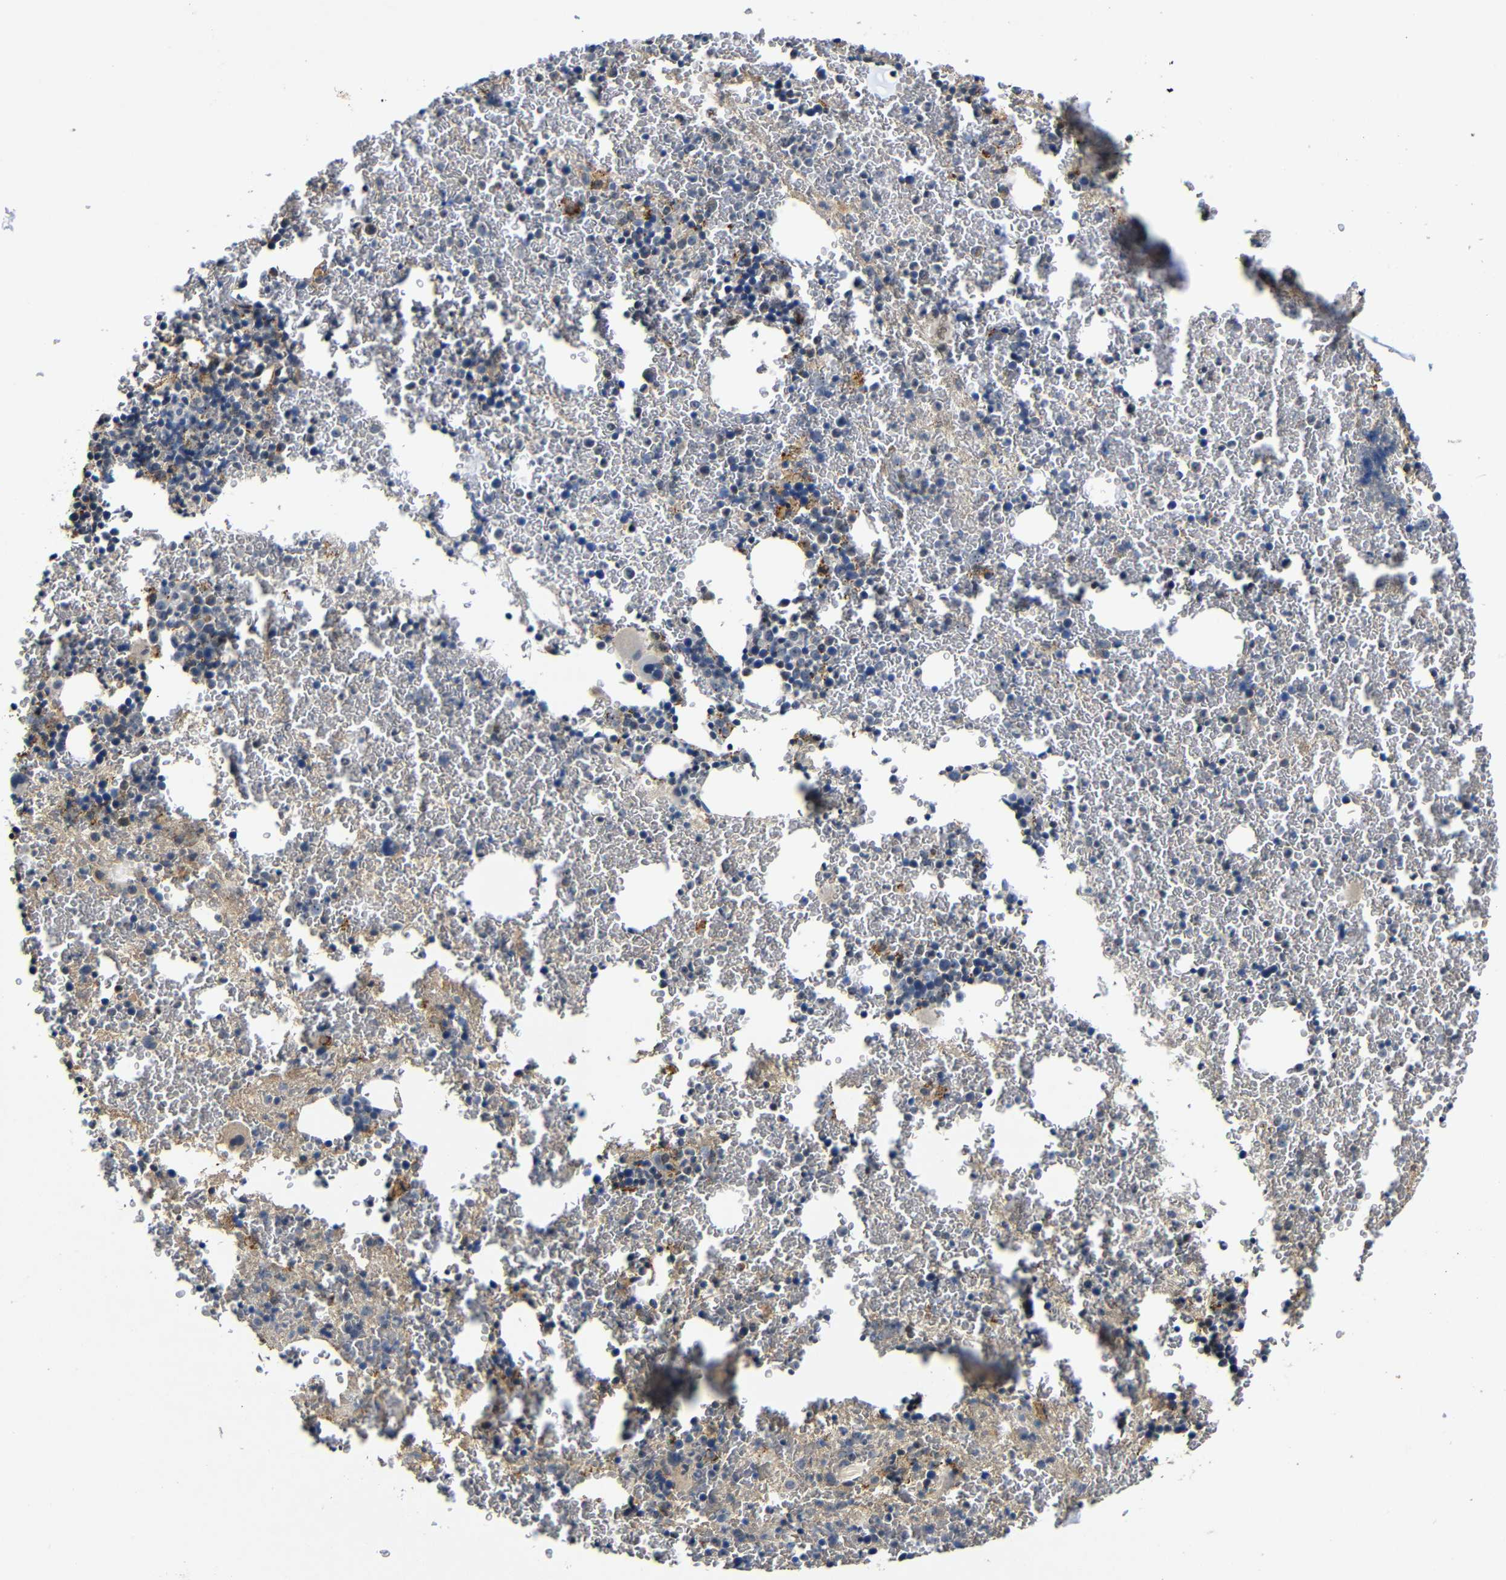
{"staining": {"intensity": "moderate", "quantity": "<25%", "location": "cytoplasmic/membranous"}, "tissue": "bone marrow", "cell_type": "Hematopoietic cells", "image_type": "normal", "snomed": [{"axis": "morphology", "description": "Normal tissue, NOS"}, {"axis": "morphology", "description": "Inflammation, NOS"}, {"axis": "topography", "description": "Bone marrow"}], "caption": "There is low levels of moderate cytoplasmic/membranous staining in hematopoietic cells of benign bone marrow, as demonstrated by immunohistochemical staining (brown color).", "gene": "MYC", "patient": {"sex": "female", "age": 17}}